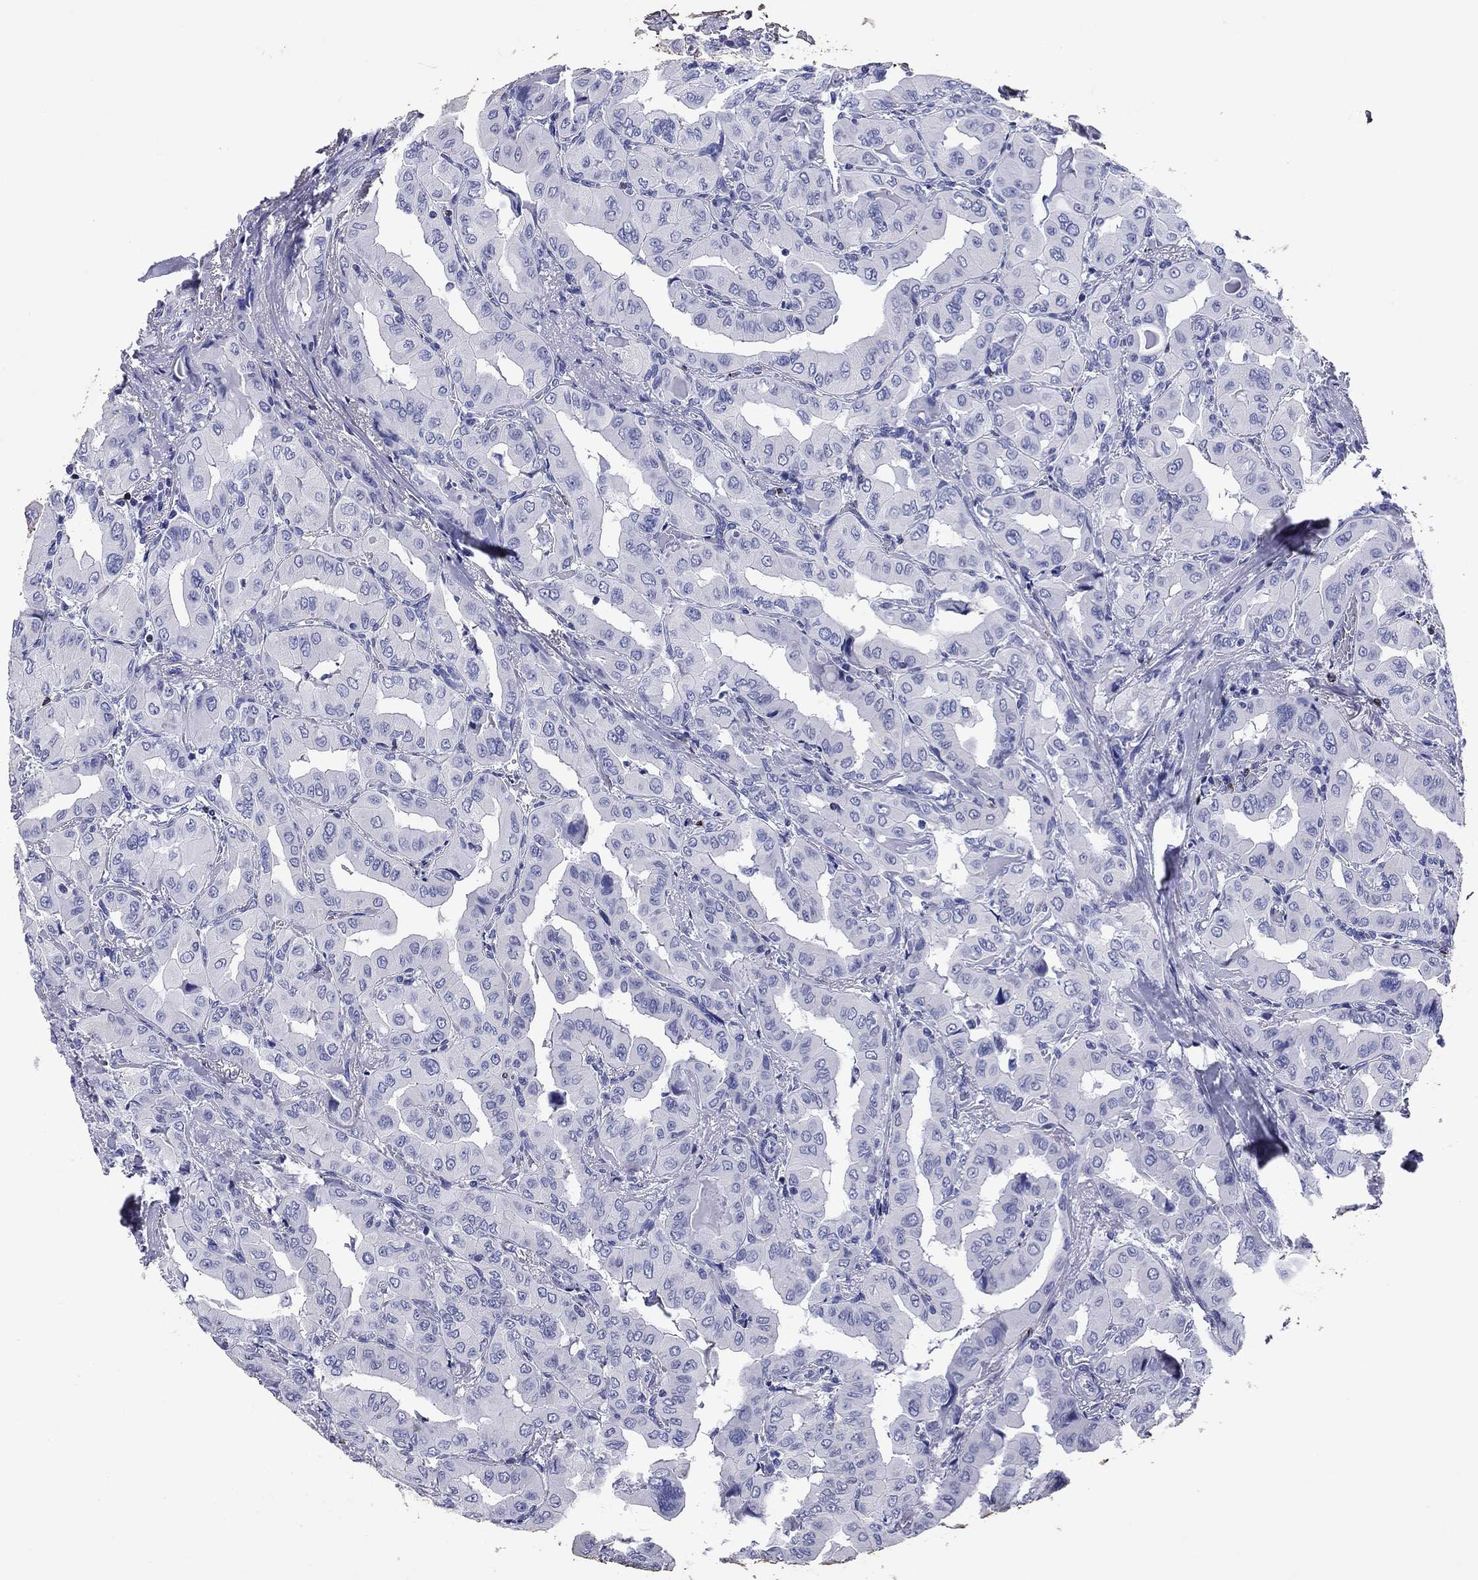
{"staining": {"intensity": "negative", "quantity": "none", "location": "none"}, "tissue": "thyroid cancer", "cell_type": "Tumor cells", "image_type": "cancer", "snomed": [{"axis": "morphology", "description": "Normal tissue, NOS"}, {"axis": "morphology", "description": "Papillary adenocarcinoma, NOS"}, {"axis": "topography", "description": "Thyroid gland"}], "caption": "High power microscopy histopathology image of an immunohistochemistry histopathology image of papillary adenocarcinoma (thyroid), revealing no significant expression in tumor cells.", "gene": "GZMK", "patient": {"sex": "female", "age": 66}}